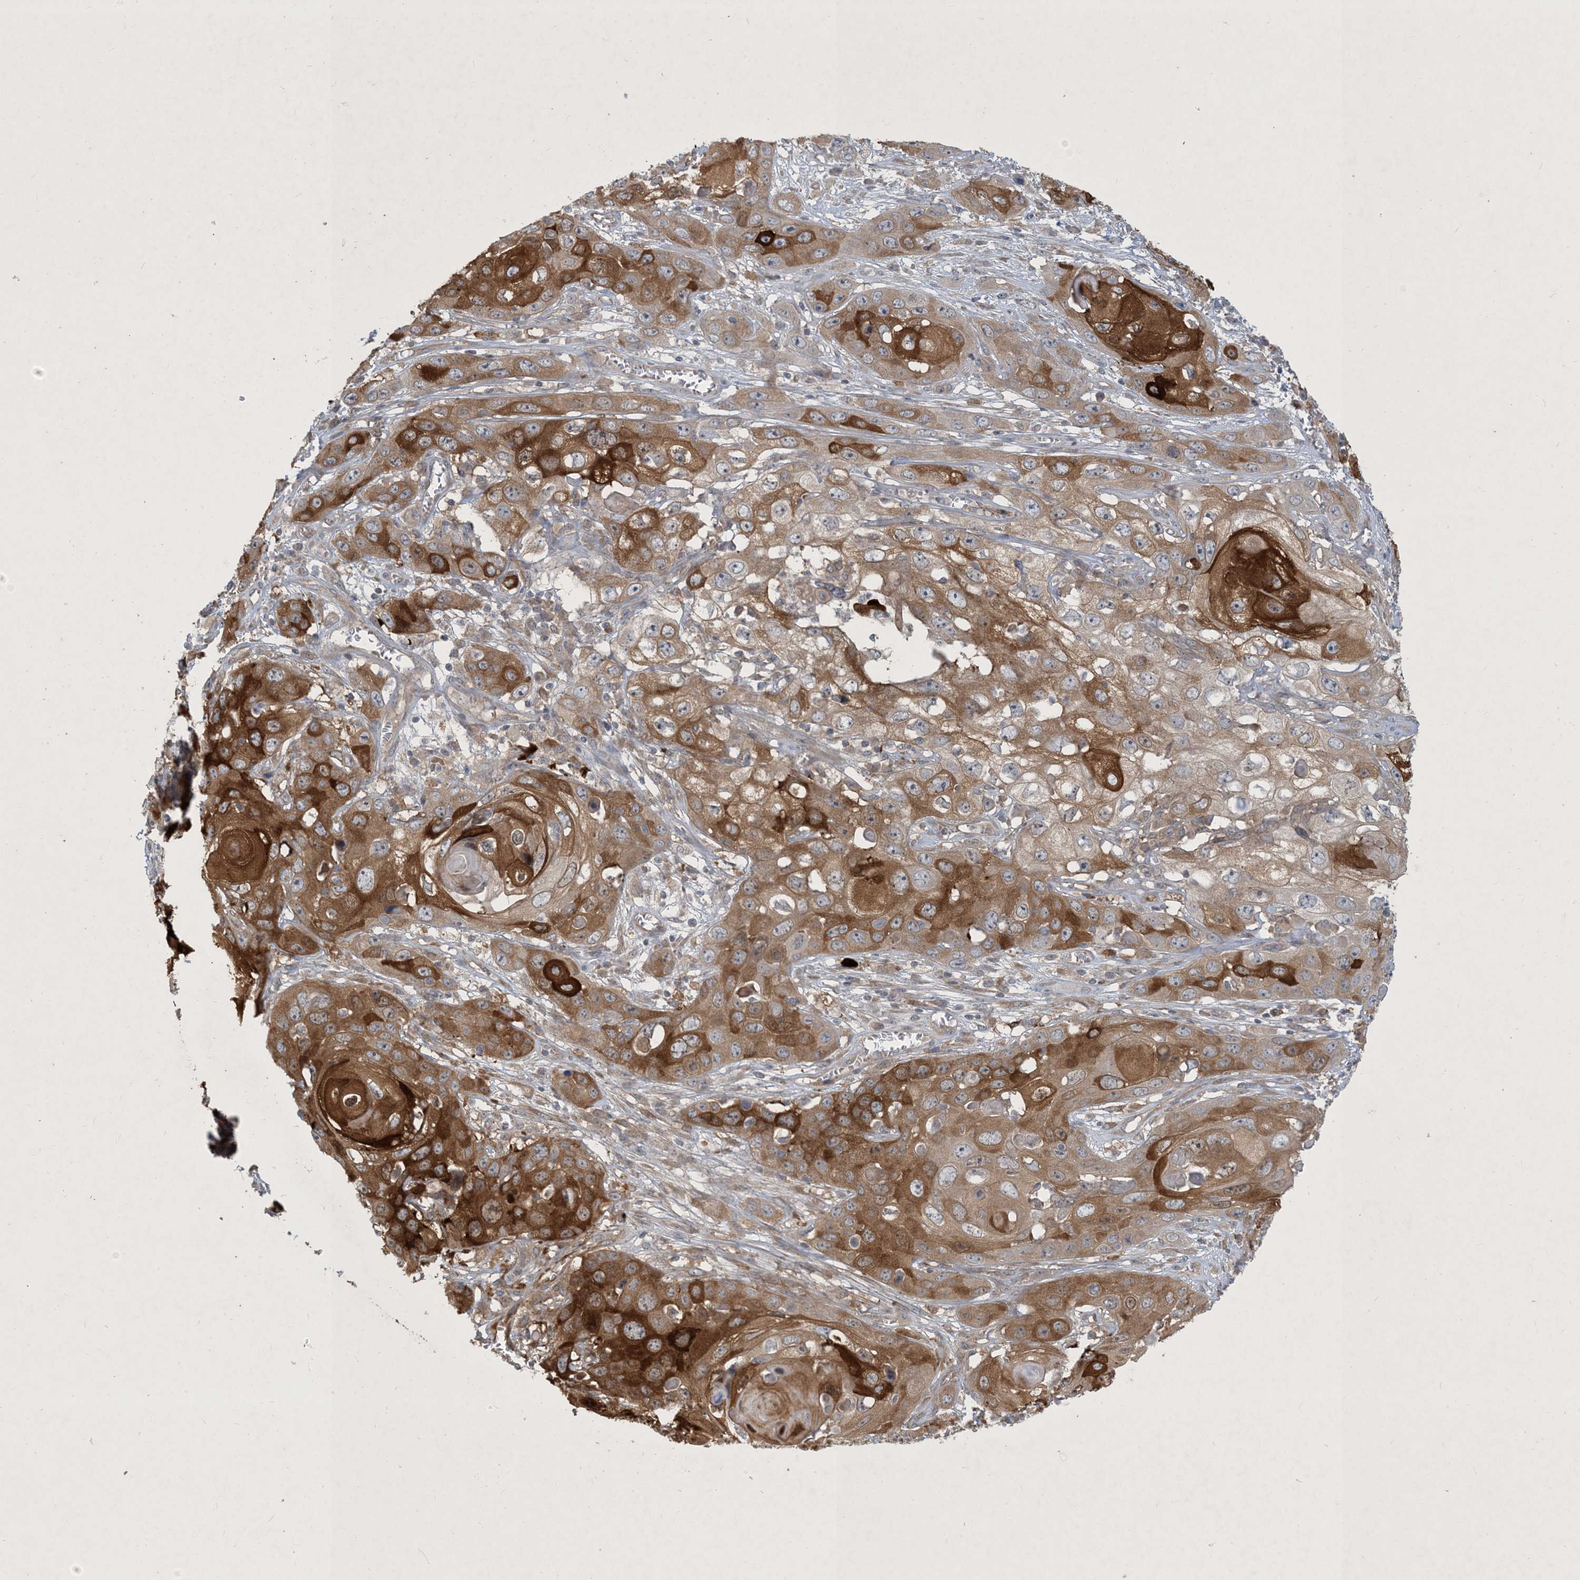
{"staining": {"intensity": "strong", "quantity": "25%-75%", "location": "cytoplasmic/membranous"}, "tissue": "skin cancer", "cell_type": "Tumor cells", "image_type": "cancer", "snomed": [{"axis": "morphology", "description": "Squamous cell carcinoma, NOS"}, {"axis": "topography", "description": "Skin"}], "caption": "Squamous cell carcinoma (skin) was stained to show a protein in brown. There is high levels of strong cytoplasmic/membranous staining in approximately 25%-75% of tumor cells.", "gene": "CDS1", "patient": {"sex": "male", "age": 55}}